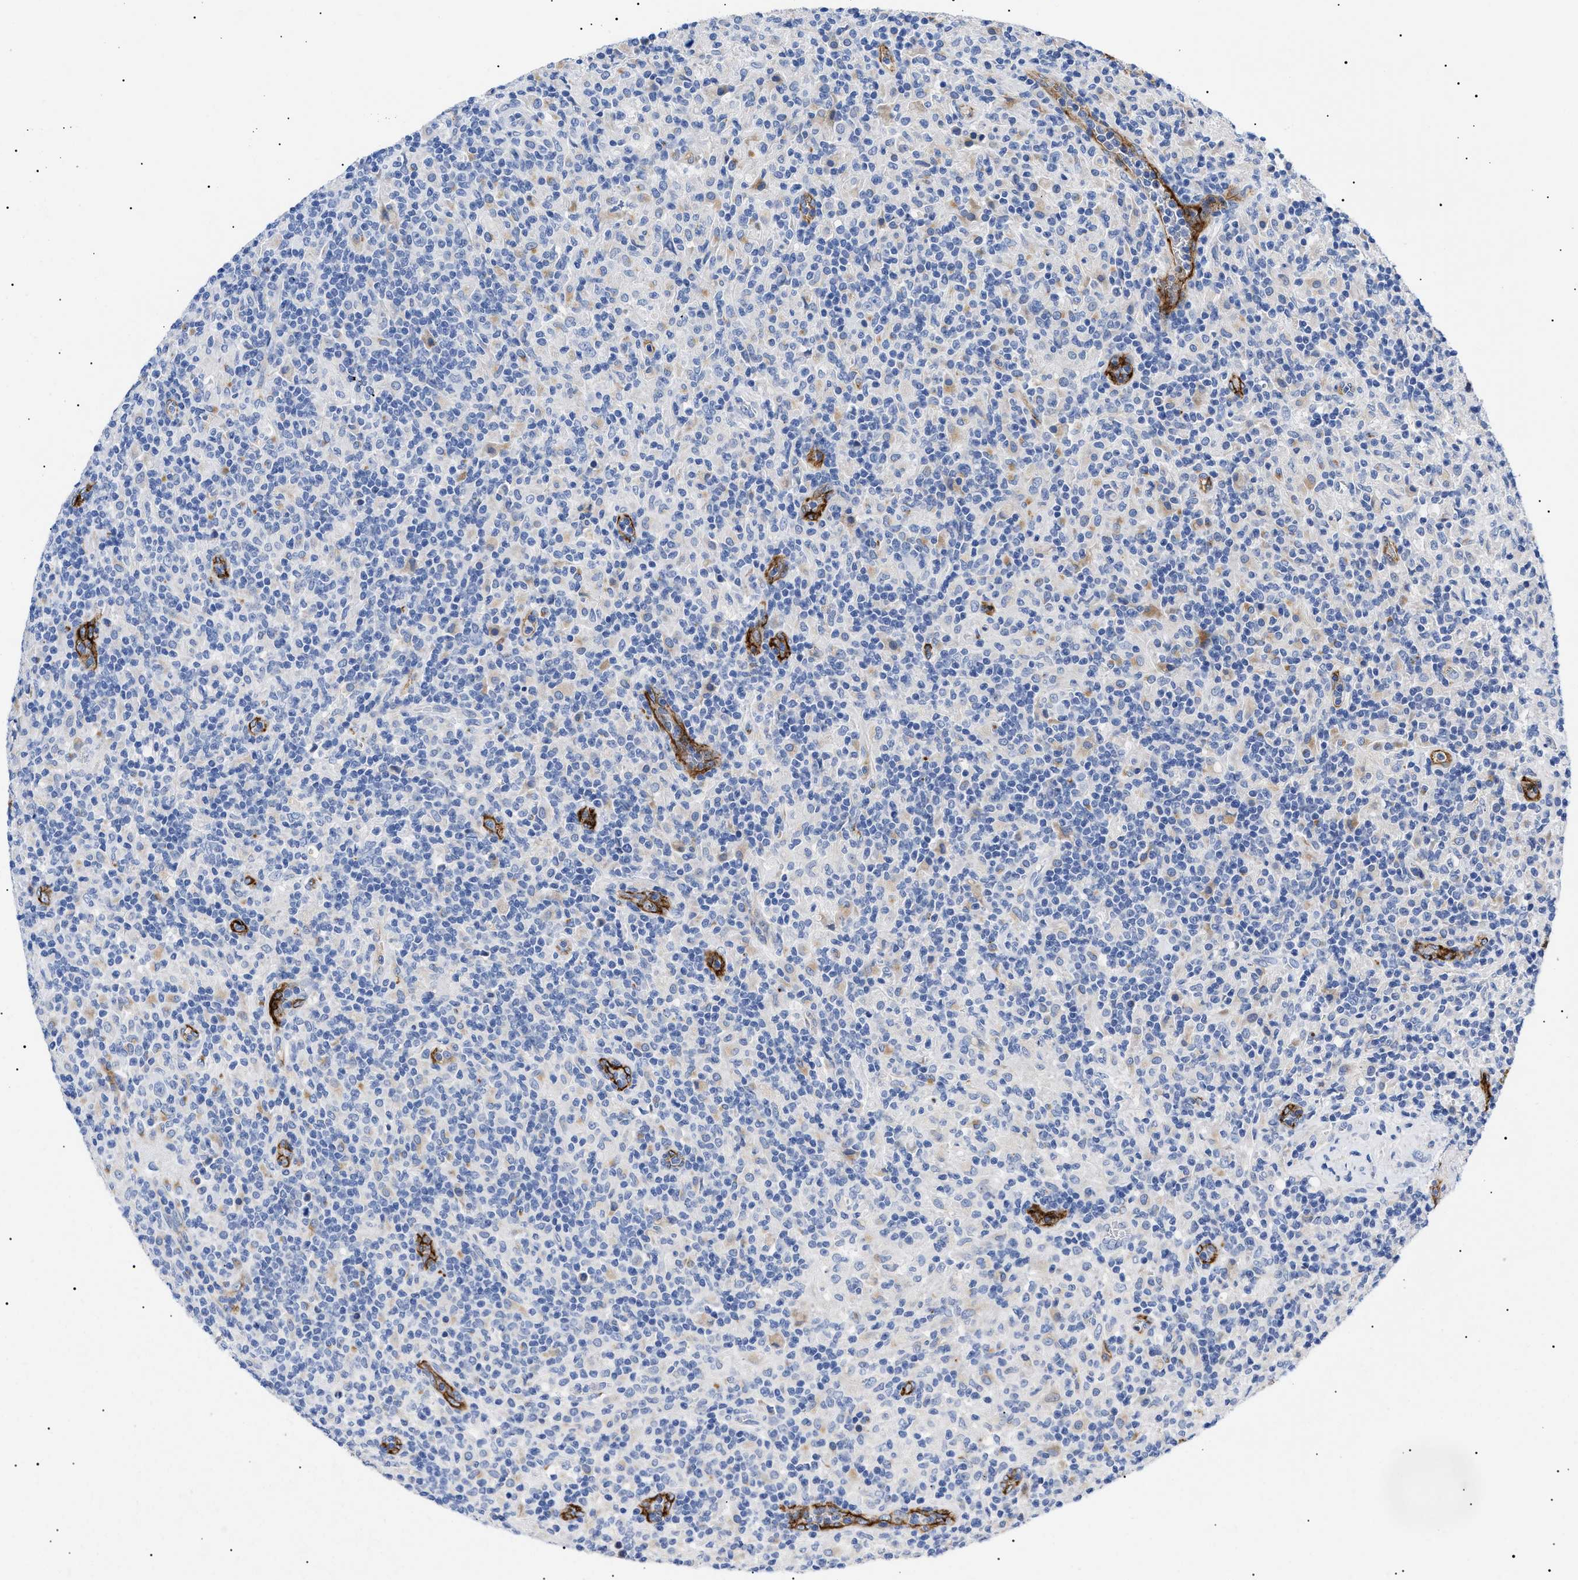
{"staining": {"intensity": "negative", "quantity": "none", "location": "none"}, "tissue": "lymphoma", "cell_type": "Tumor cells", "image_type": "cancer", "snomed": [{"axis": "morphology", "description": "Hodgkin's disease, NOS"}, {"axis": "topography", "description": "Lymph node"}], "caption": "This is an IHC histopathology image of lymphoma. There is no positivity in tumor cells.", "gene": "ACKR1", "patient": {"sex": "male", "age": 70}}